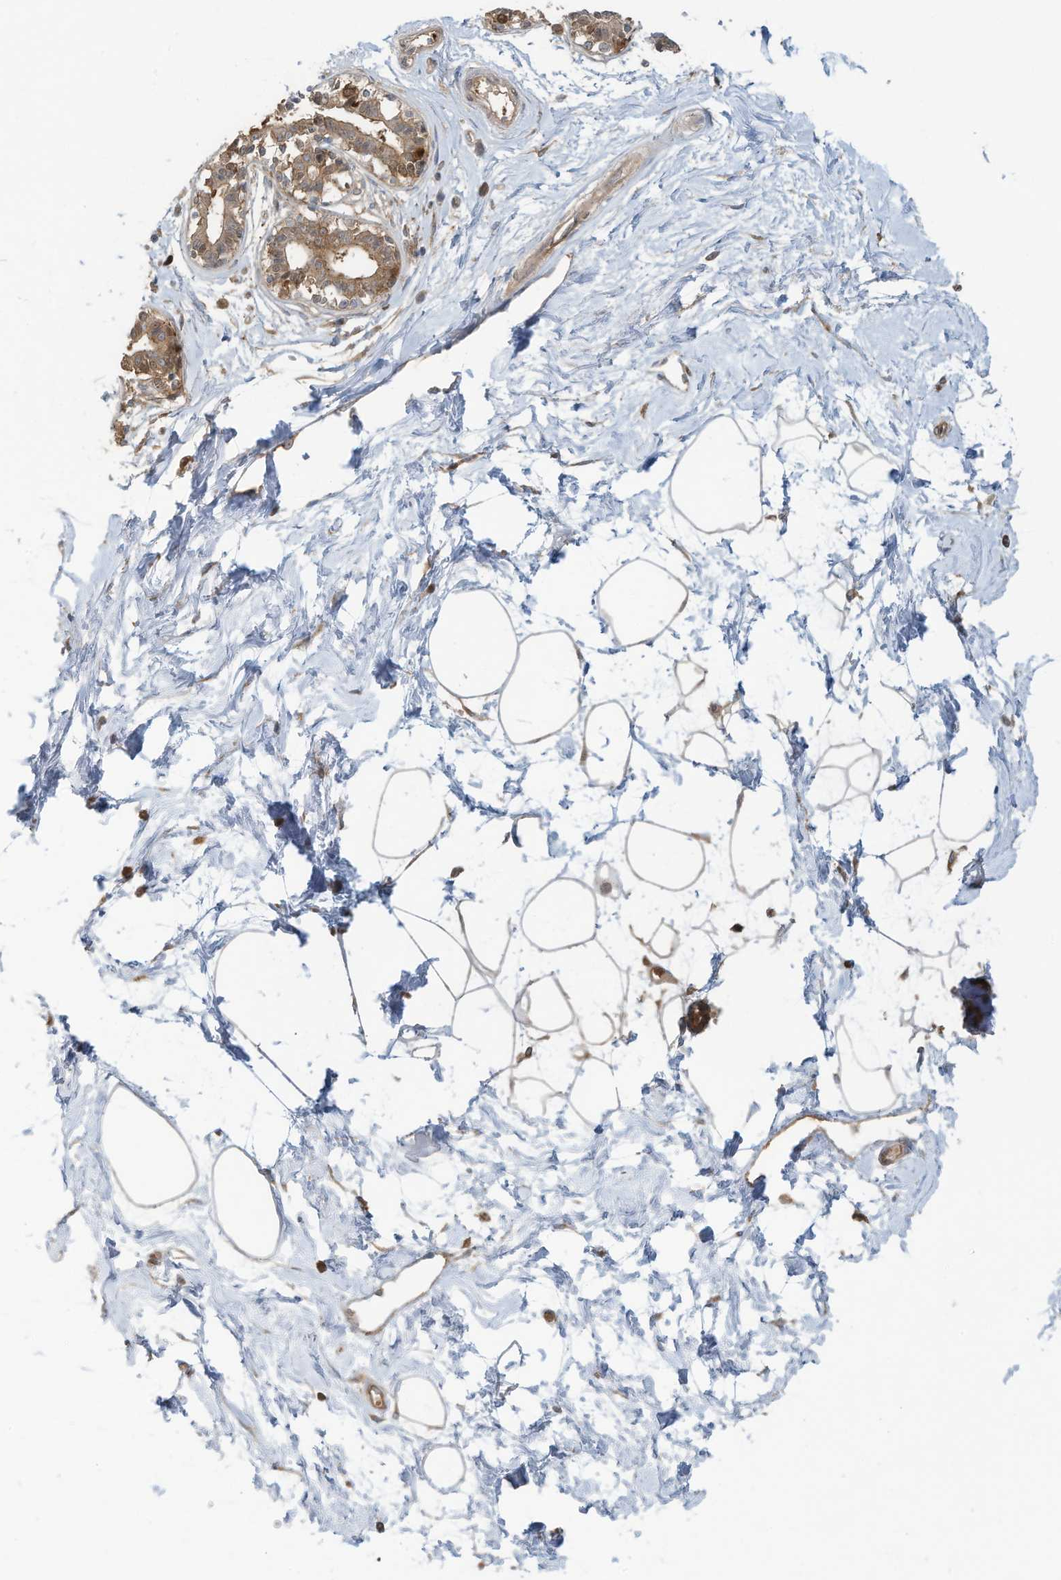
{"staining": {"intensity": "weak", "quantity": "25%-75%", "location": "cytoplasmic/membranous"}, "tissue": "breast", "cell_type": "Adipocytes", "image_type": "normal", "snomed": [{"axis": "morphology", "description": "Normal tissue, NOS"}, {"axis": "topography", "description": "Breast"}], "caption": "DAB (3,3'-diaminobenzidine) immunohistochemical staining of unremarkable breast demonstrates weak cytoplasmic/membranous protein staining in about 25%-75% of adipocytes.", "gene": "OLA1", "patient": {"sex": "female", "age": 45}}